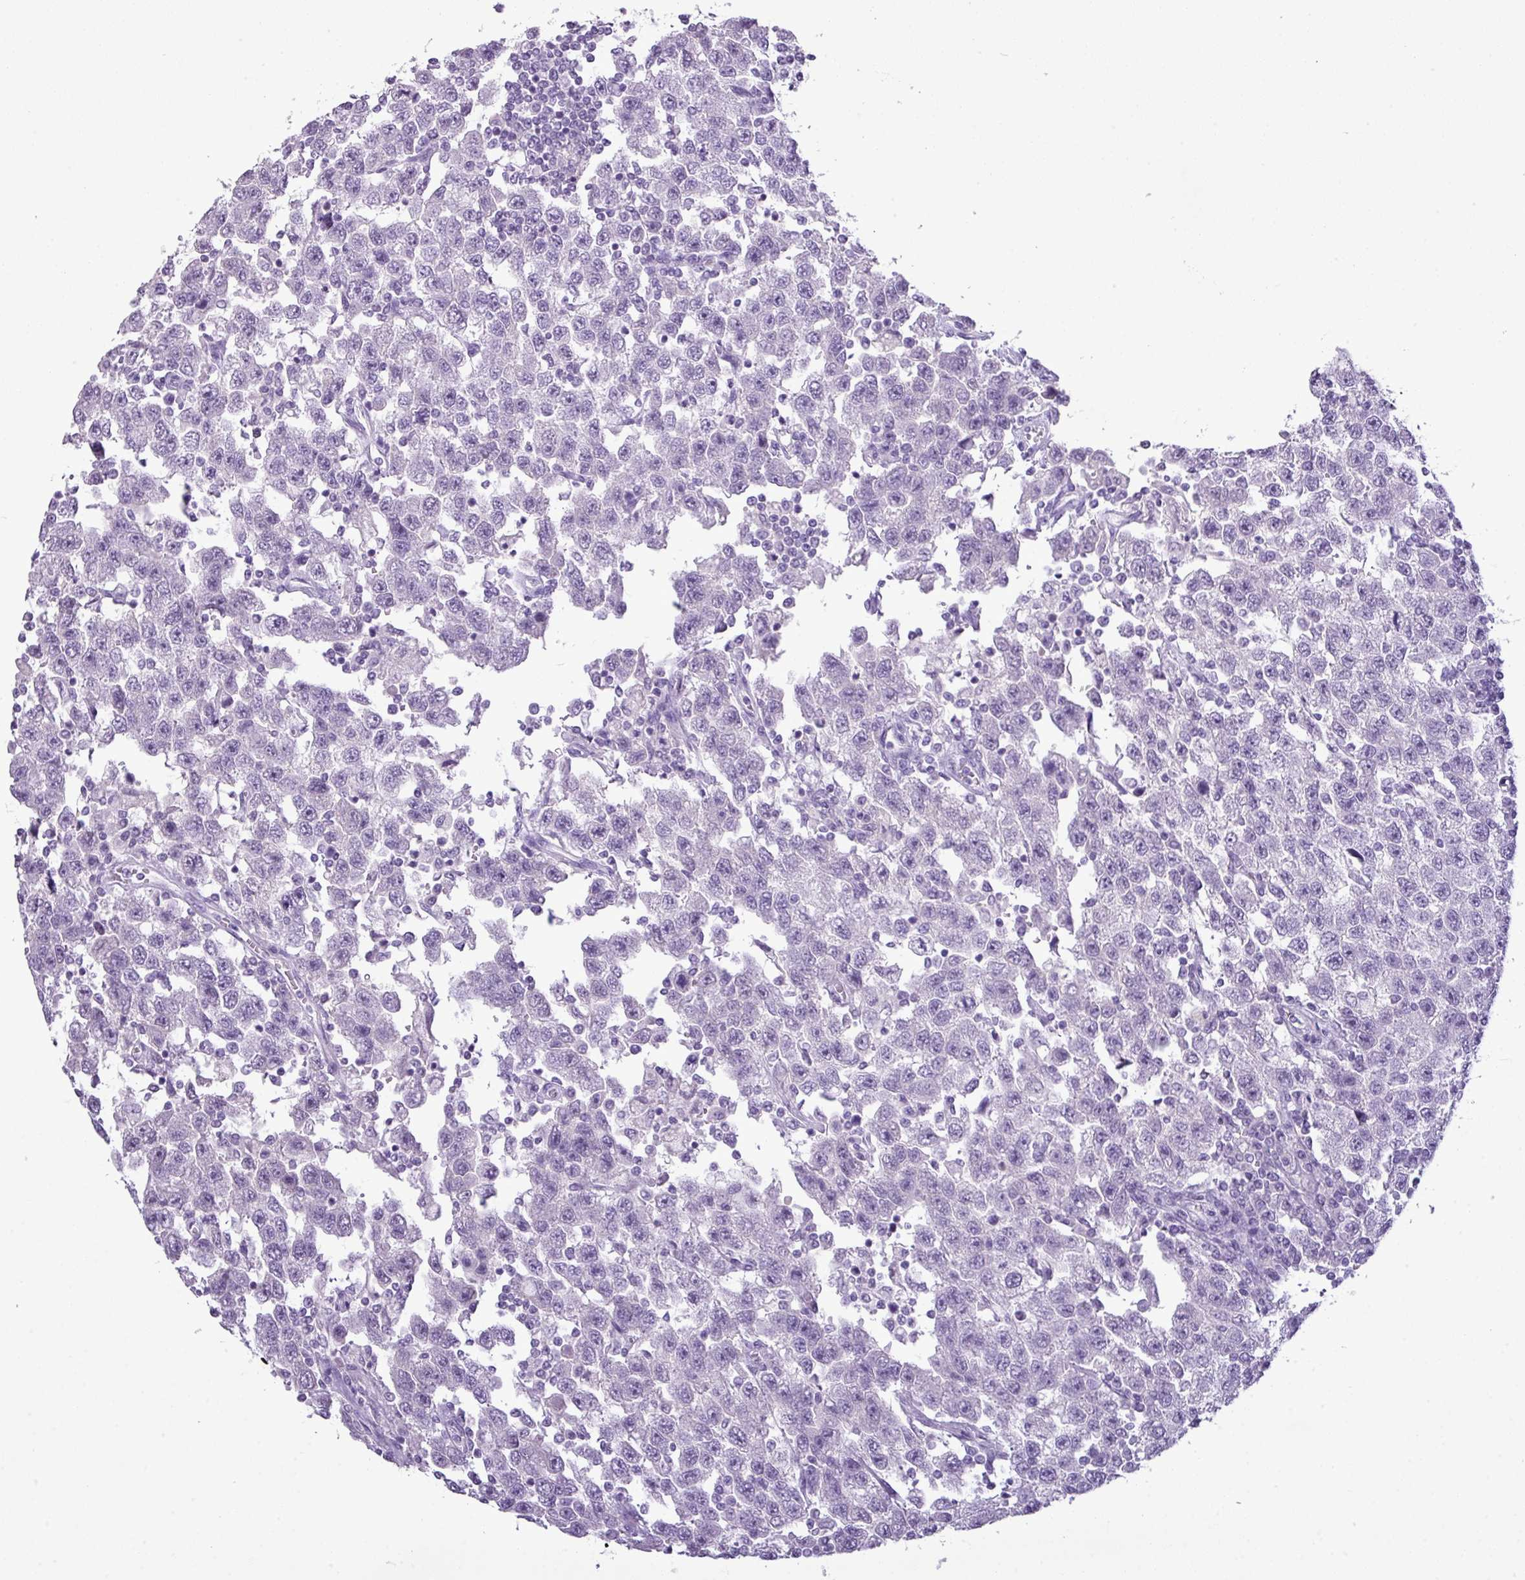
{"staining": {"intensity": "negative", "quantity": "none", "location": "none"}, "tissue": "testis cancer", "cell_type": "Tumor cells", "image_type": "cancer", "snomed": [{"axis": "morphology", "description": "Seminoma, NOS"}, {"axis": "topography", "description": "Testis"}], "caption": "Image shows no significant protein positivity in tumor cells of testis cancer. (DAB IHC with hematoxylin counter stain).", "gene": "TMEM91", "patient": {"sex": "male", "age": 41}}